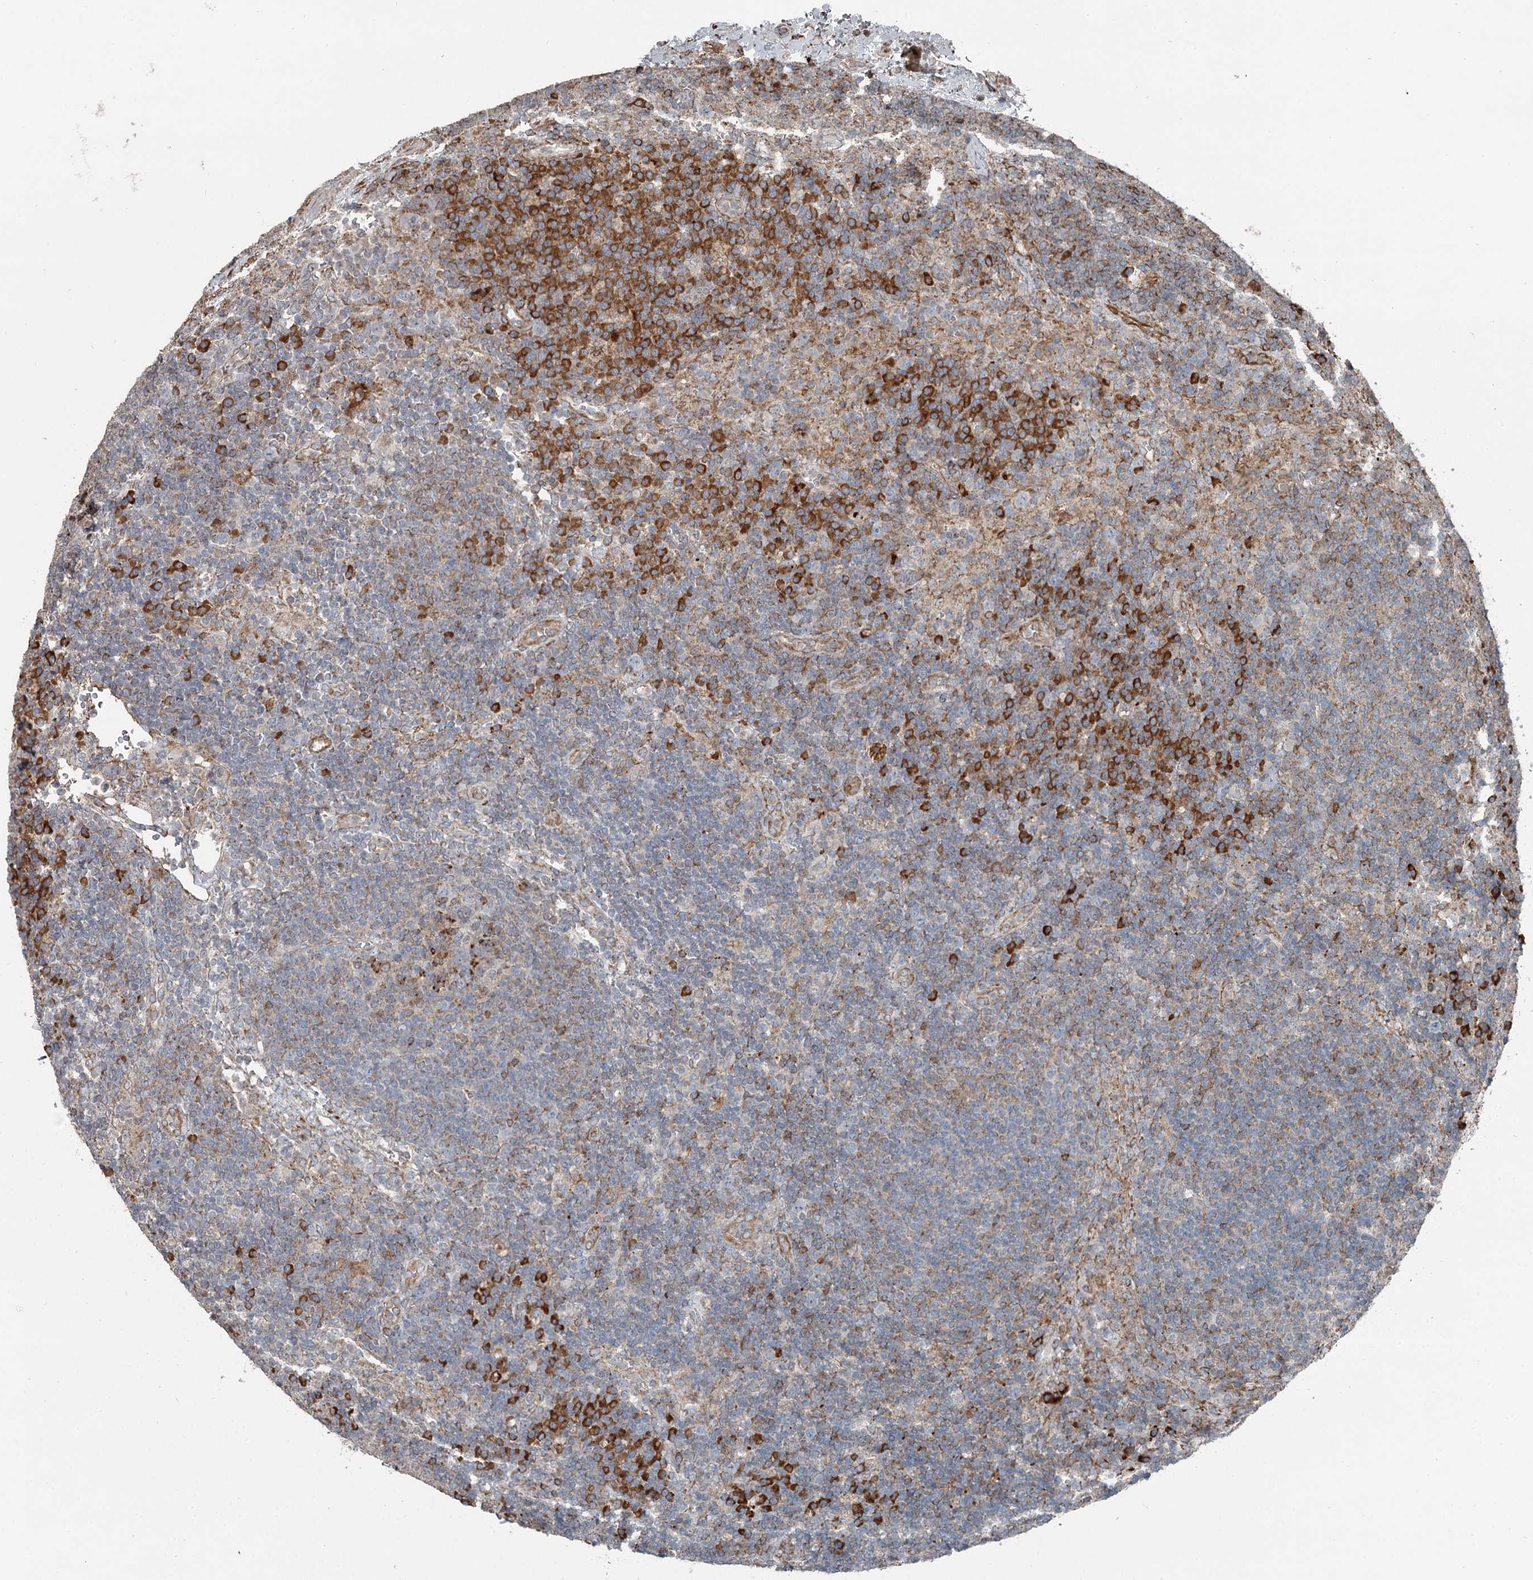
{"staining": {"intensity": "moderate", "quantity": "<25%", "location": "cytoplasmic/membranous"}, "tissue": "lymph node", "cell_type": "Germinal center cells", "image_type": "normal", "snomed": [{"axis": "morphology", "description": "Normal tissue, NOS"}, {"axis": "topography", "description": "Lymph node"}], "caption": "Protein staining of benign lymph node displays moderate cytoplasmic/membranous positivity in approximately <25% of germinal center cells. Using DAB (3,3'-diaminobenzidine) (brown) and hematoxylin (blue) stains, captured at high magnification using brightfield microscopy.", "gene": "RASSF8", "patient": {"sex": "female", "age": 70}}